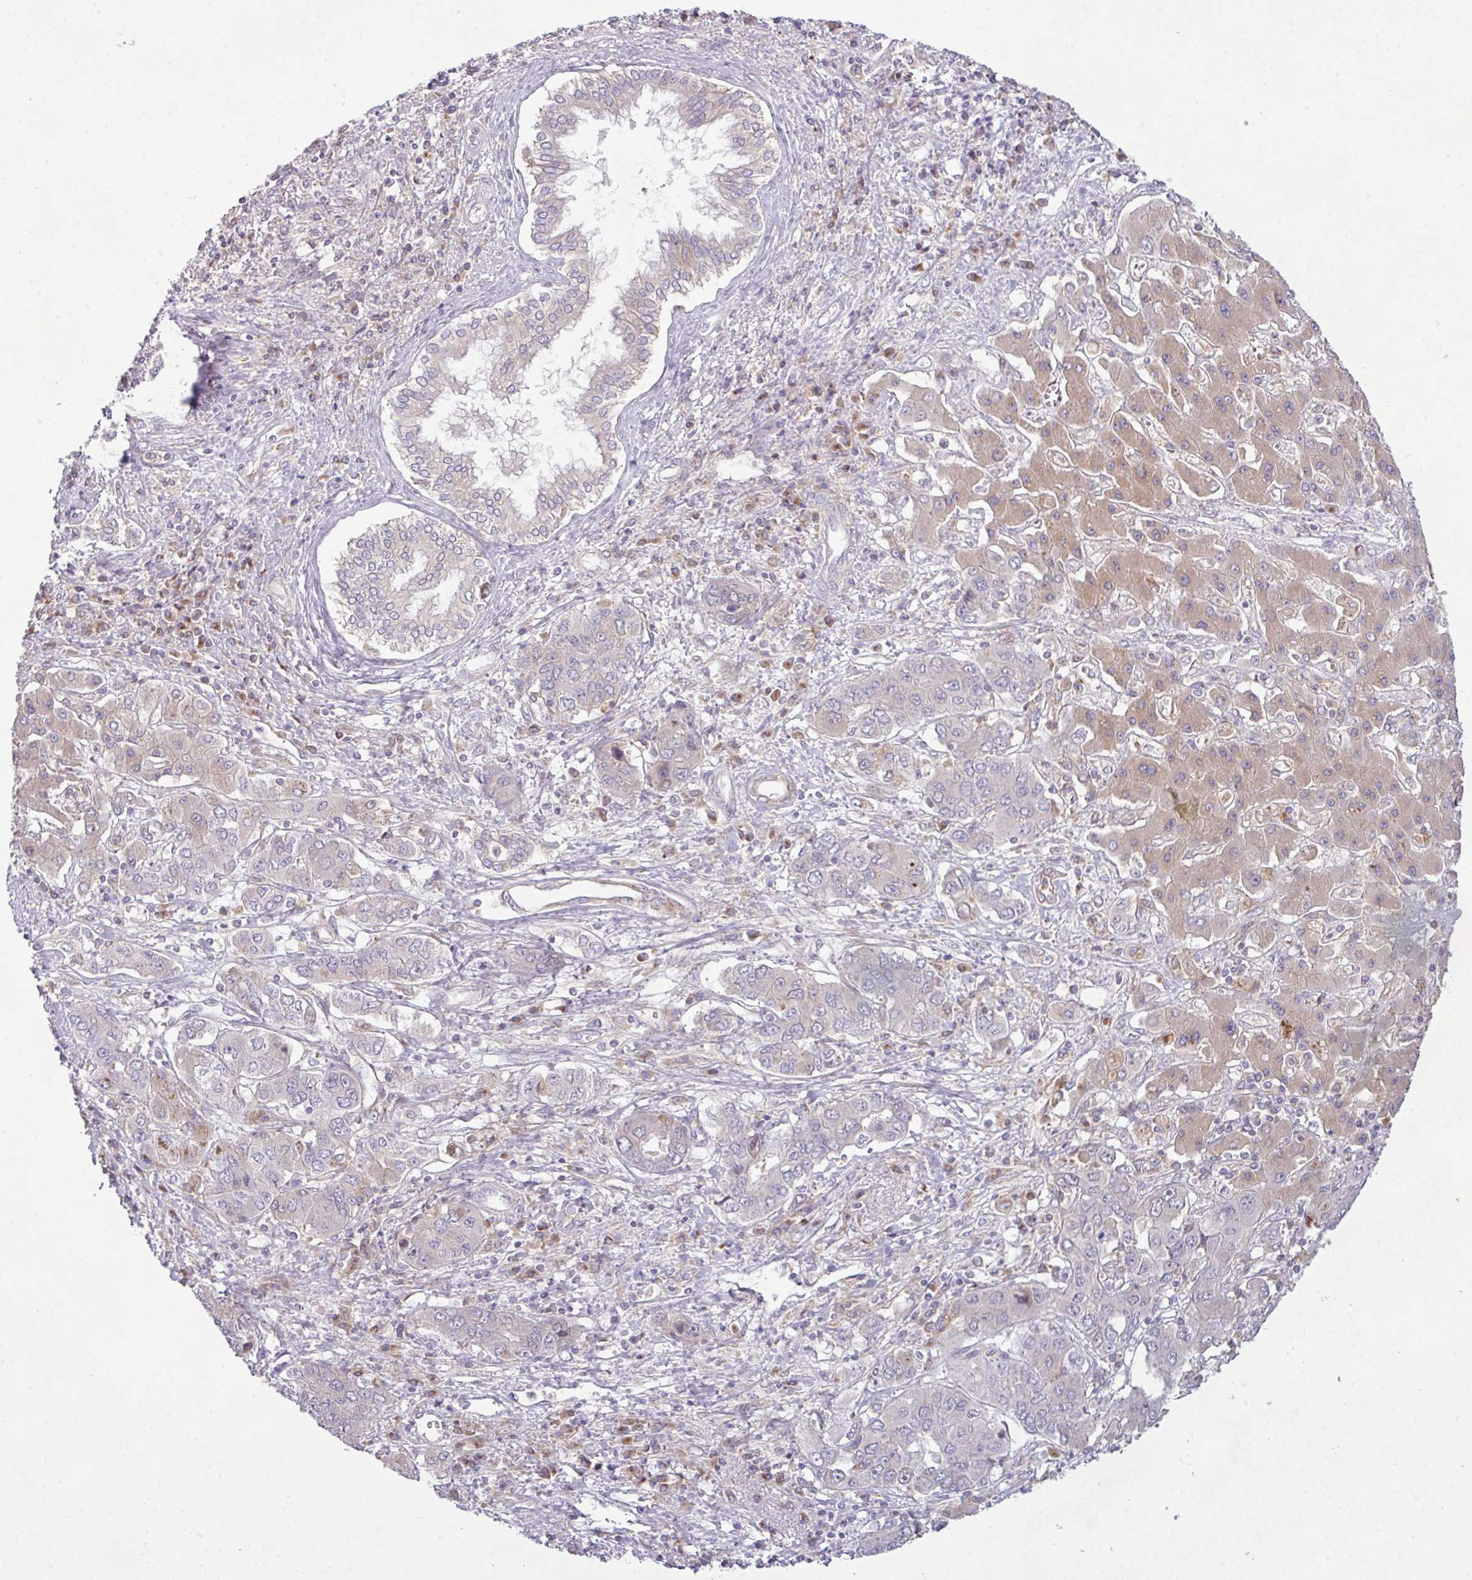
{"staining": {"intensity": "negative", "quantity": "none", "location": "none"}, "tissue": "liver cancer", "cell_type": "Tumor cells", "image_type": "cancer", "snomed": [{"axis": "morphology", "description": "Cholangiocarcinoma"}, {"axis": "topography", "description": "Liver"}], "caption": "DAB (3,3'-diaminobenzidine) immunohistochemical staining of liver cancer (cholangiocarcinoma) reveals no significant staining in tumor cells.", "gene": "VTI1A", "patient": {"sex": "male", "age": 67}}